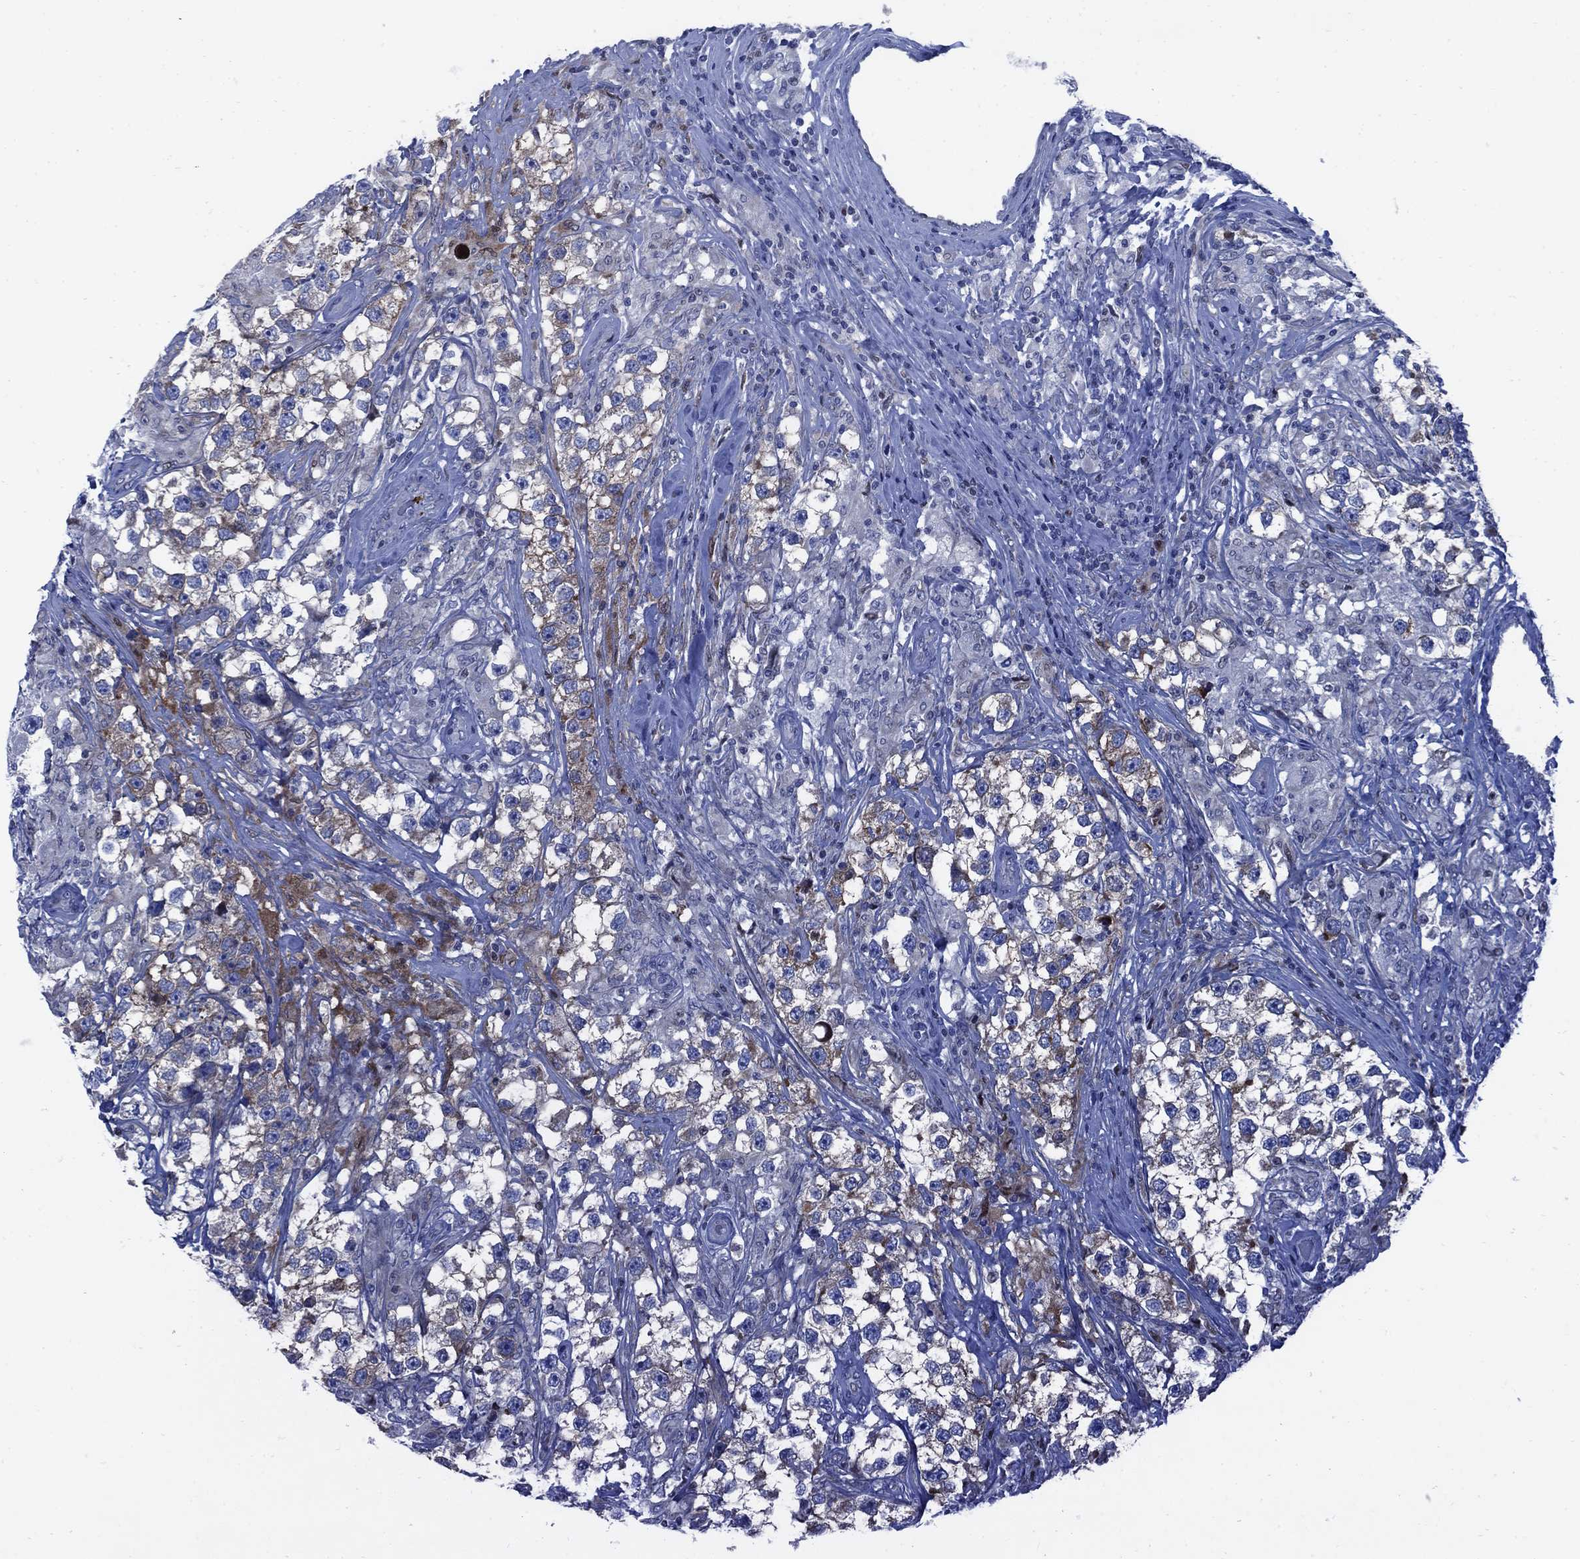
{"staining": {"intensity": "moderate", "quantity": "<25%", "location": "cytoplasmic/membranous"}, "tissue": "testis cancer", "cell_type": "Tumor cells", "image_type": "cancer", "snomed": [{"axis": "morphology", "description": "Seminoma, NOS"}, {"axis": "topography", "description": "Testis"}], "caption": "The image exhibits a brown stain indicating the presence of a protein in the cytoplasmic/membranous of tumor cells in testis cancer (seminoma).", "gene": "MYO3A", "patient": {"sex": "male", "age": 46}}